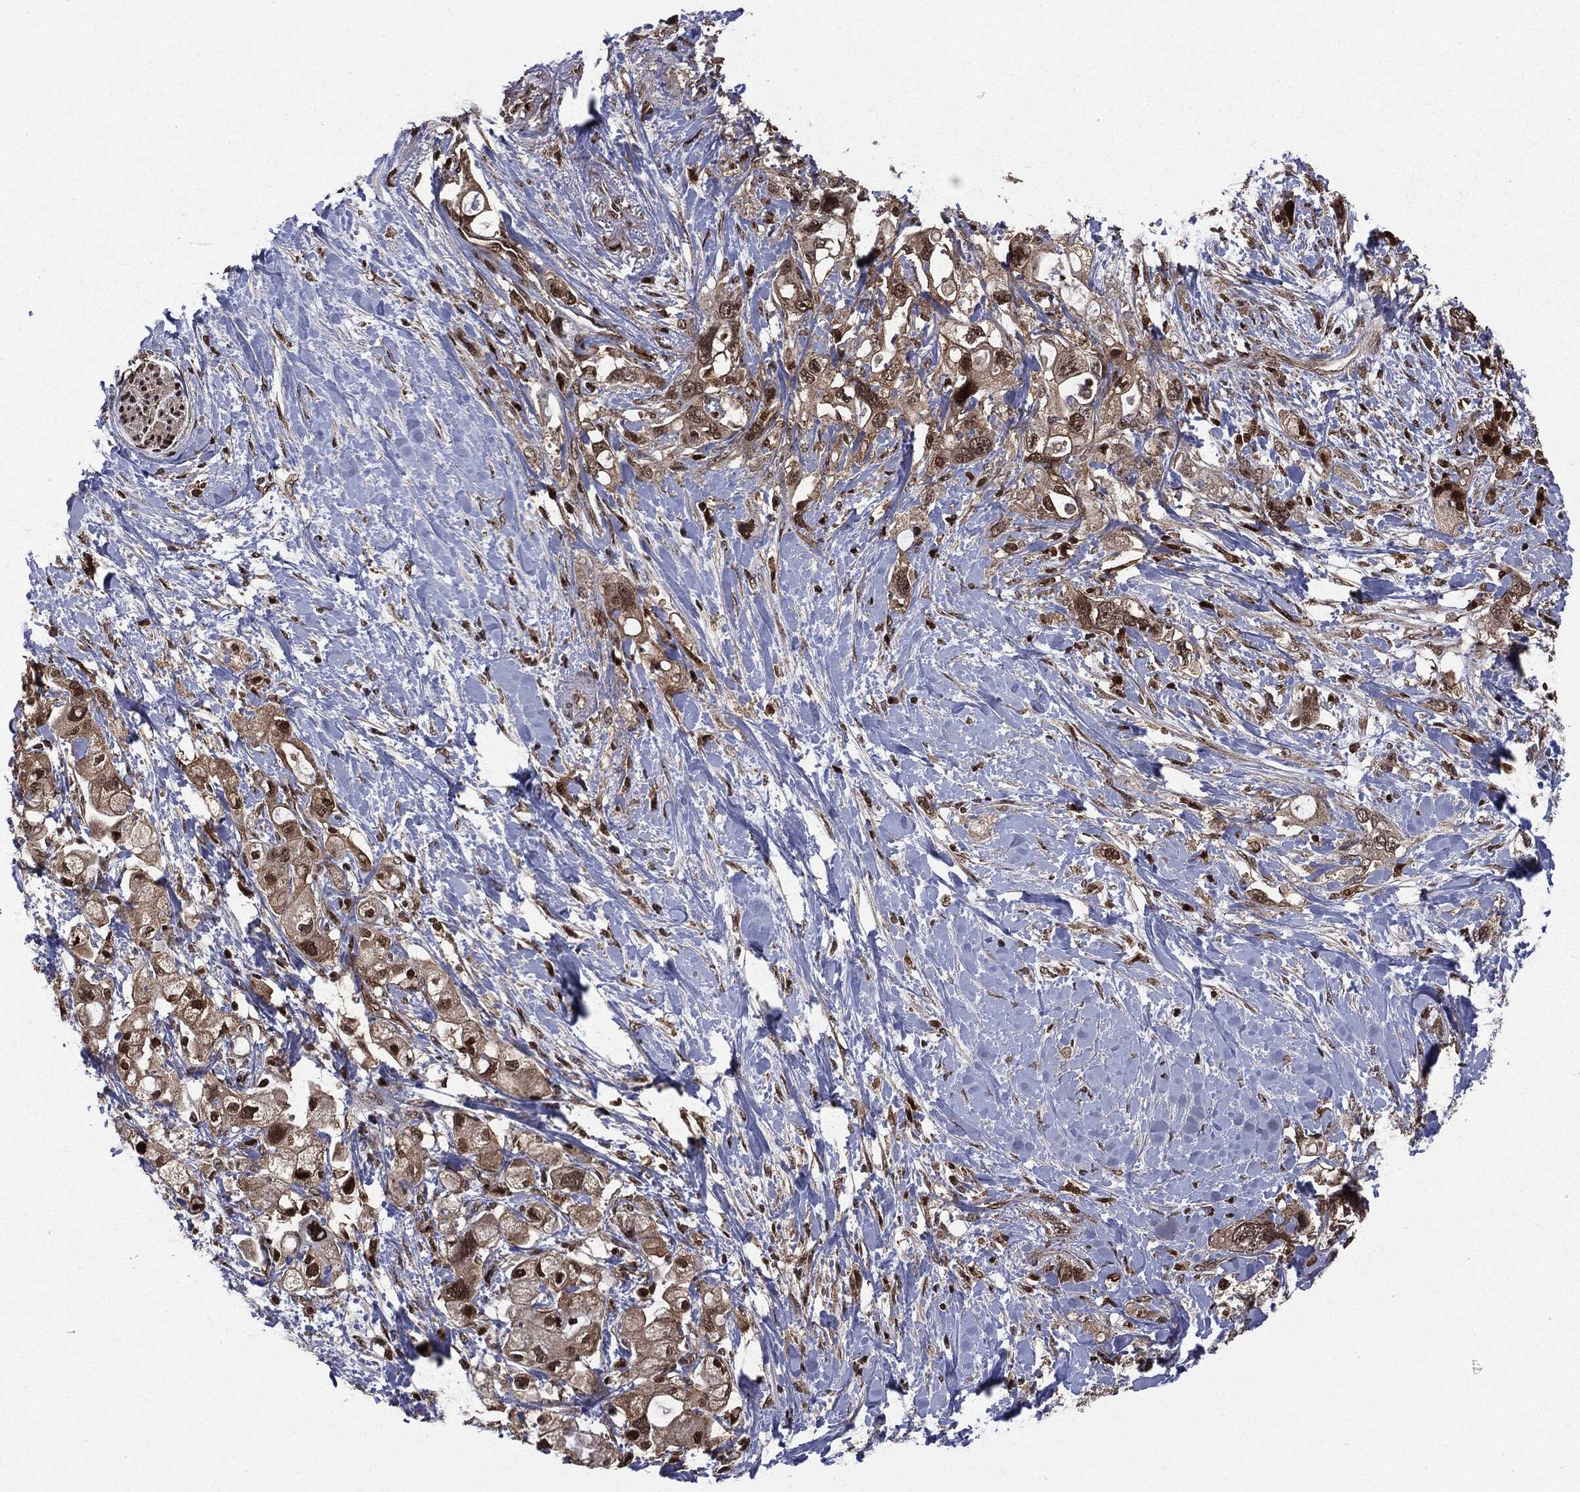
{"staining": {"intensity": "moderate", "quantity": ">75%", "location": "cytoplasmic/membranous,nuclear"}, "tissue": "pancreatic cancer", "cell_type": "Tumor cells", "image_type": "cancer", "snomed": [{"axis": "morphology", "description": "Adenocarcinoma, NOS"}, {"axis": "topography", "description": "Pancreas"}], "caption": "A high-resolution micrograph shows IHC staining of pancreatic cancer (adenocarcinoma), which demonstrates moderate cytoplasmic/membranous and nuclear staining in approximately >75% of tumor cells.", "gene": "PTPA", "patient": {"sex": "female", "age": 56}}